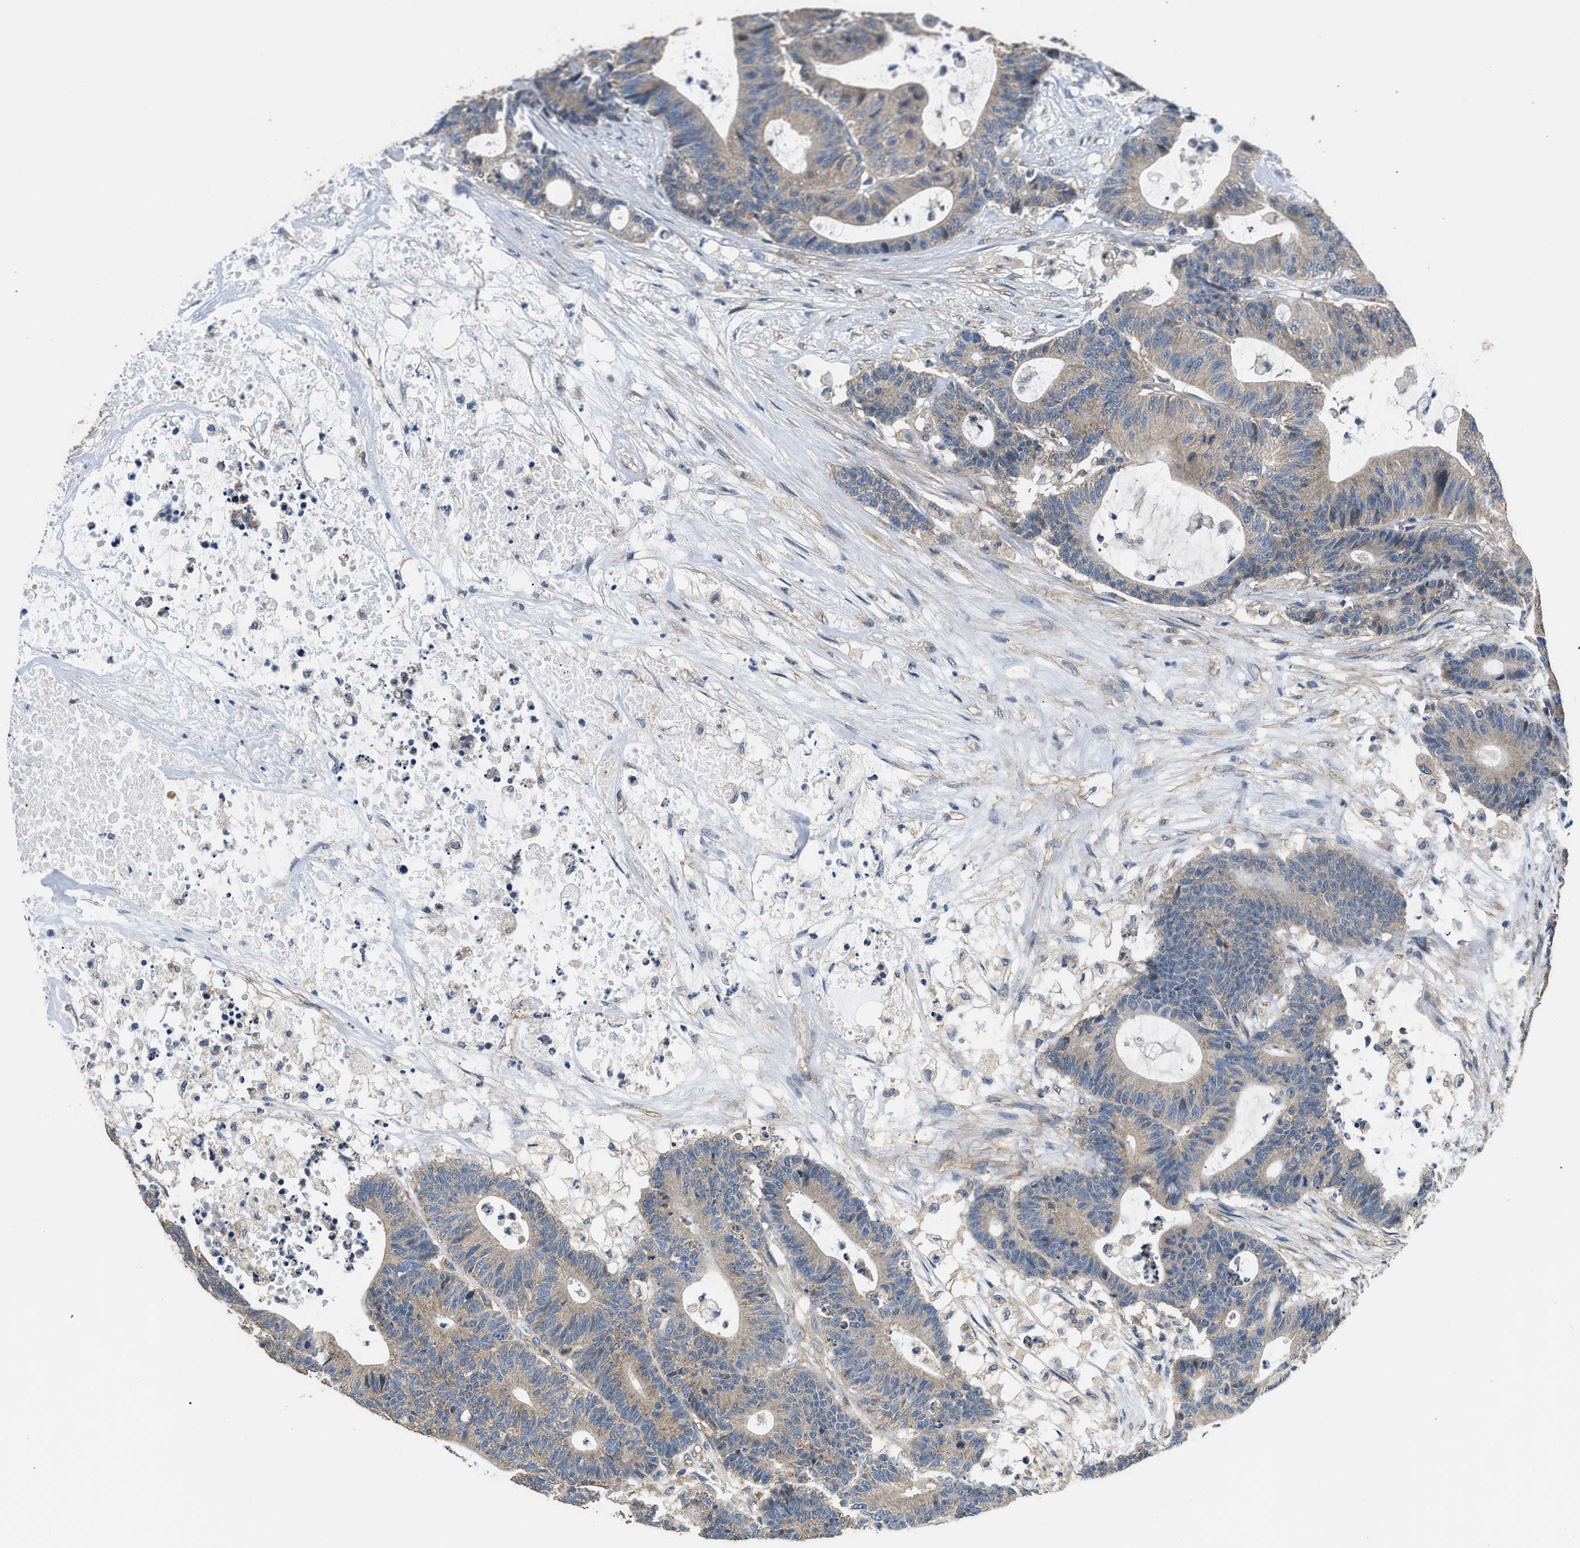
{"staining": {"intensity": "weak", "quantity": ">75%", "location": "cytoplasmic/membranous"}, "tissue": "colorectal cancer", "cell_type": "Tumor cells", "image_type": "cancer", "snomed": [{"axis": "morphology", "description": "Adenocarcinoma, NOS"}, {"axis": "topography", "description": "Colon"}], "caption": "A brown stain highlights weak cytoplasmic/membranous staining of a protein in colorectal adenocarcinoma tumor cells.", "gene": "SSH2", "patient": {"sex": "female", "age": 84}}